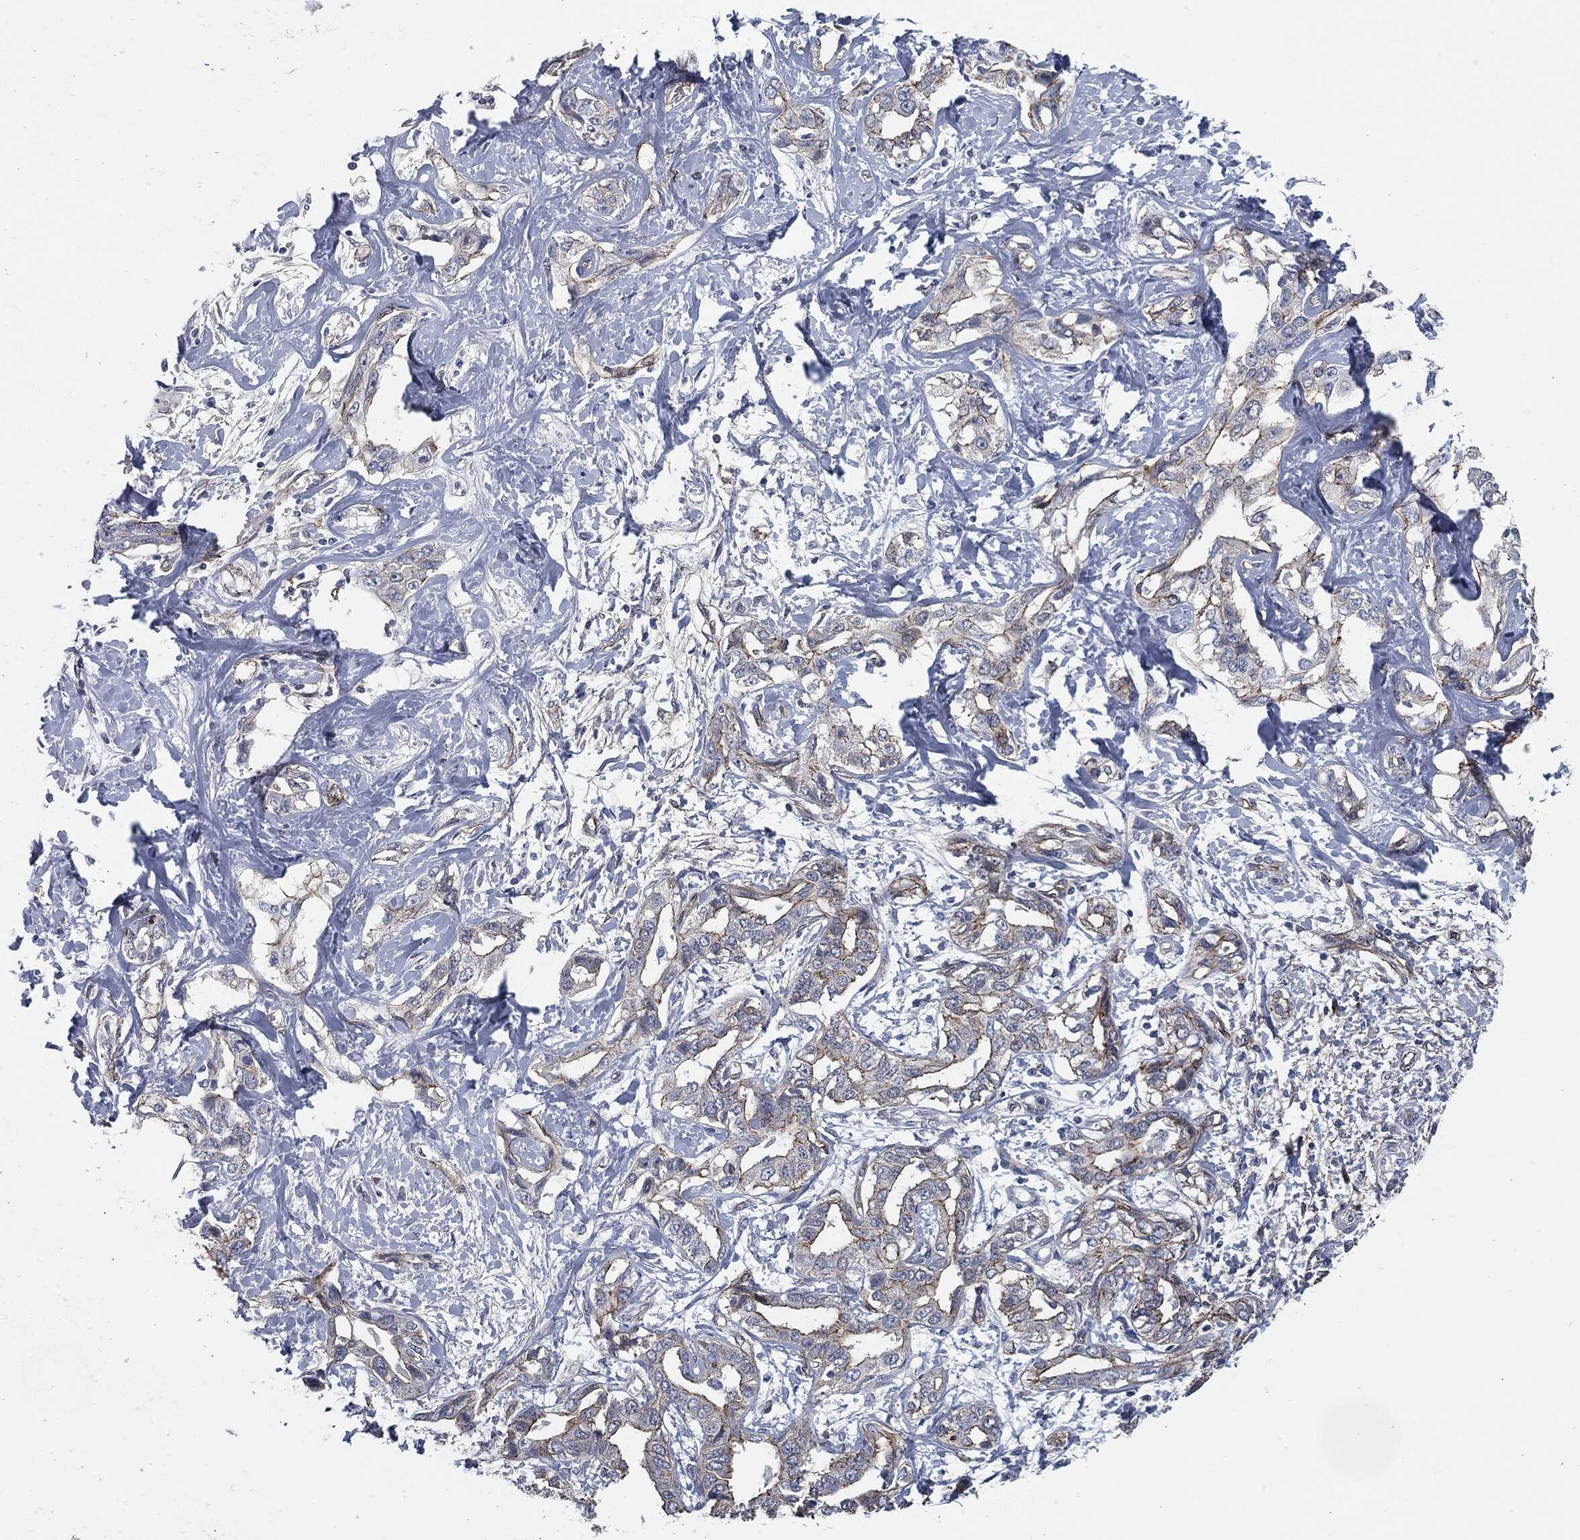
{"staining": {"intensity": "strong", "quantity": "<25%", "location": "cytoplasmic/membranous"}, "tissue": "liver cancer", "cell_type": "Tumor cells", "image_type": "cancer", "snomed": [{"axis": "morphology", "description": "Cholangiocarcinoma"}, {"axis": "topography", "description": "Liver"}], "caption": "This is an image of immunohistochemistry staining of liver cholangiocarcinoma, which shows strong positivity in the cytoplasmic/membranous of tumor cells.", "gene": "SVIL", "patient": {"sex": "male", "age": 59}}